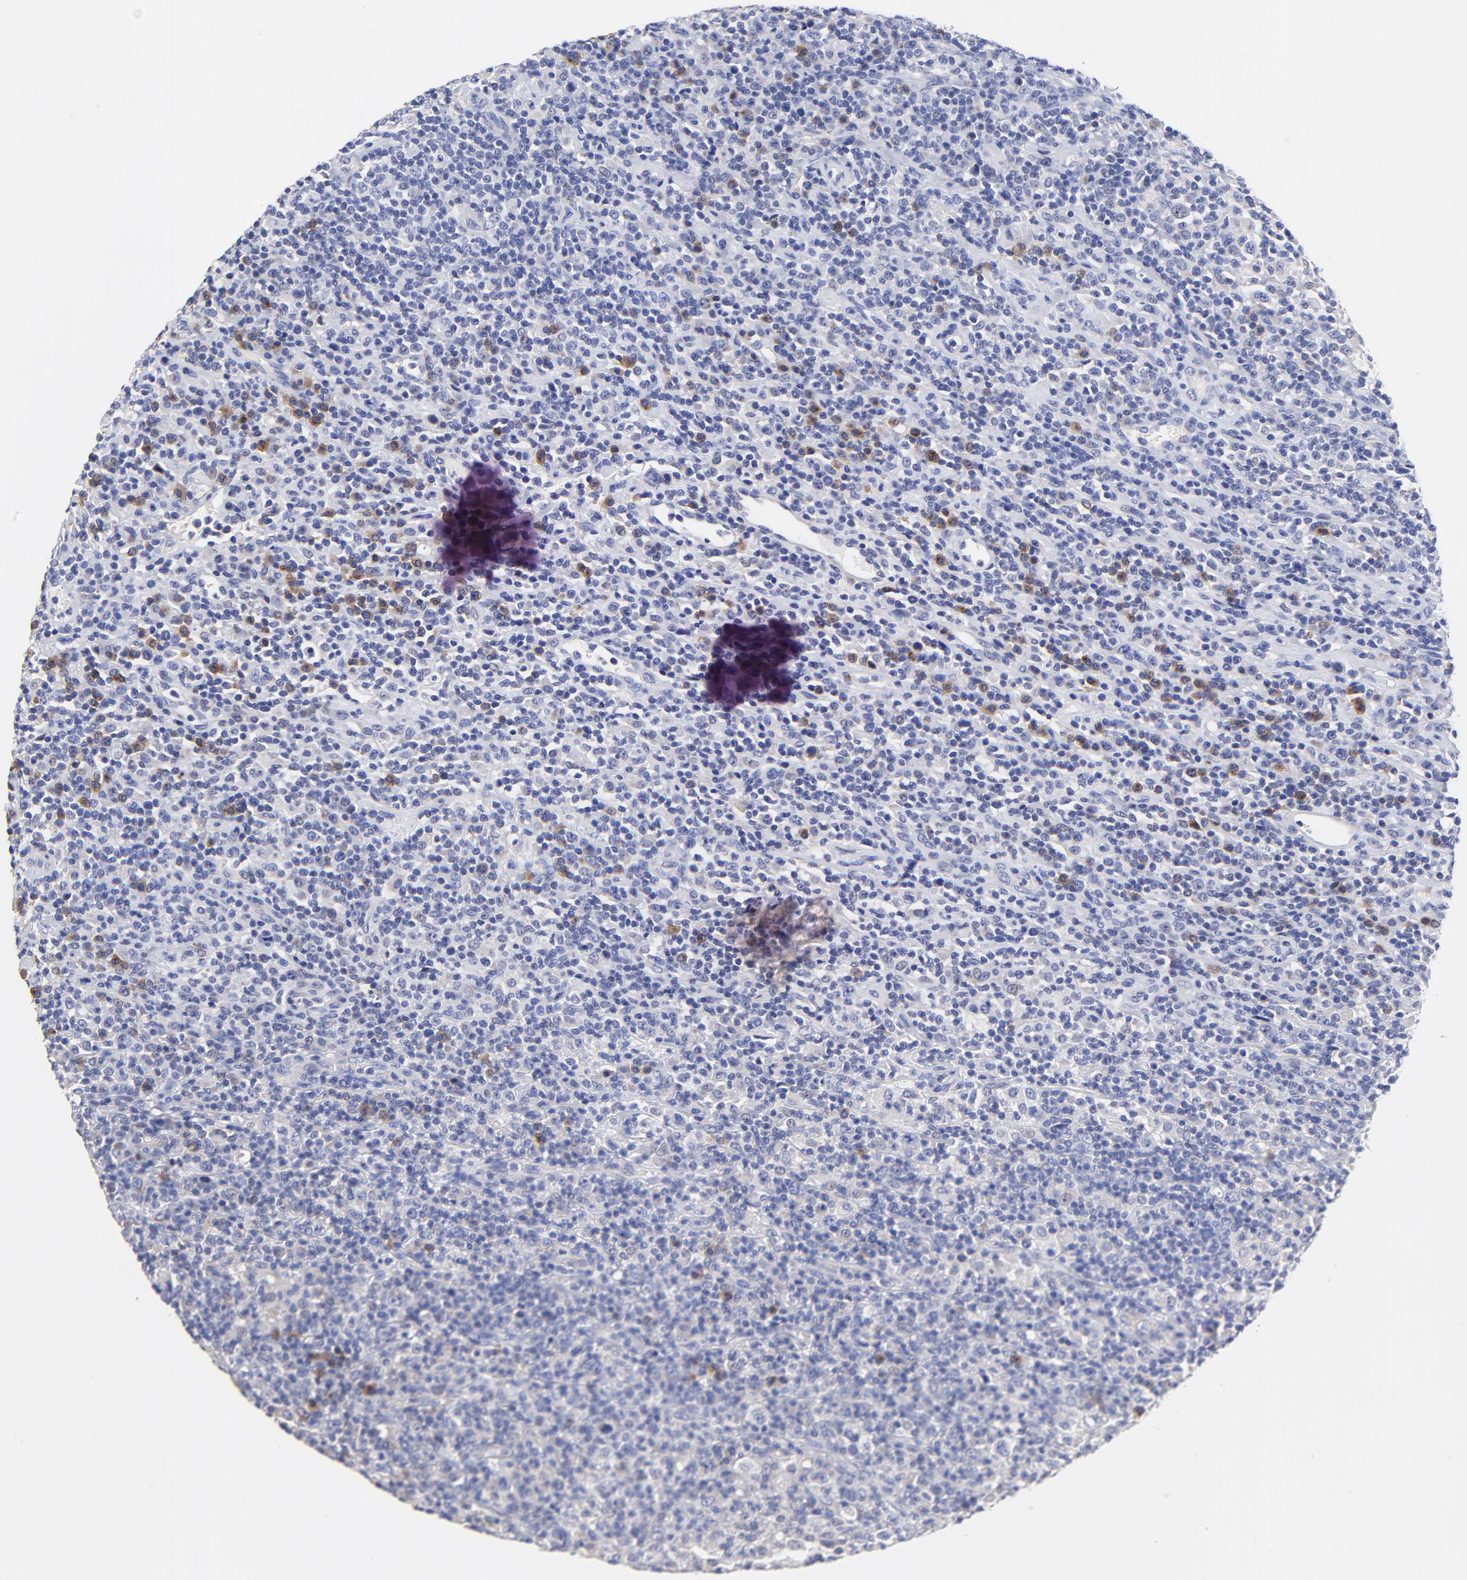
{"staining": {"intensity": "moderate", "quantity": "<25%", "location": "cytoplasmic/membranous"}, "tissue": "lymphoma", "cell_type": "Tumor cells", "image_type": "cancer", "snomed": [{"axis": "morphology", "description": "Hodgkin's disease, NOS"}, {"axis": "topography", "description": "Lymph node"}], "caption": "Immunohistochemical staining of human lymphoma displays low levels of moderate cytoplasmic/membranous protein positivity in about <25% of tumor cells.", "gene": "LAX1", "patient": {"sex": "male", "age": 65}}